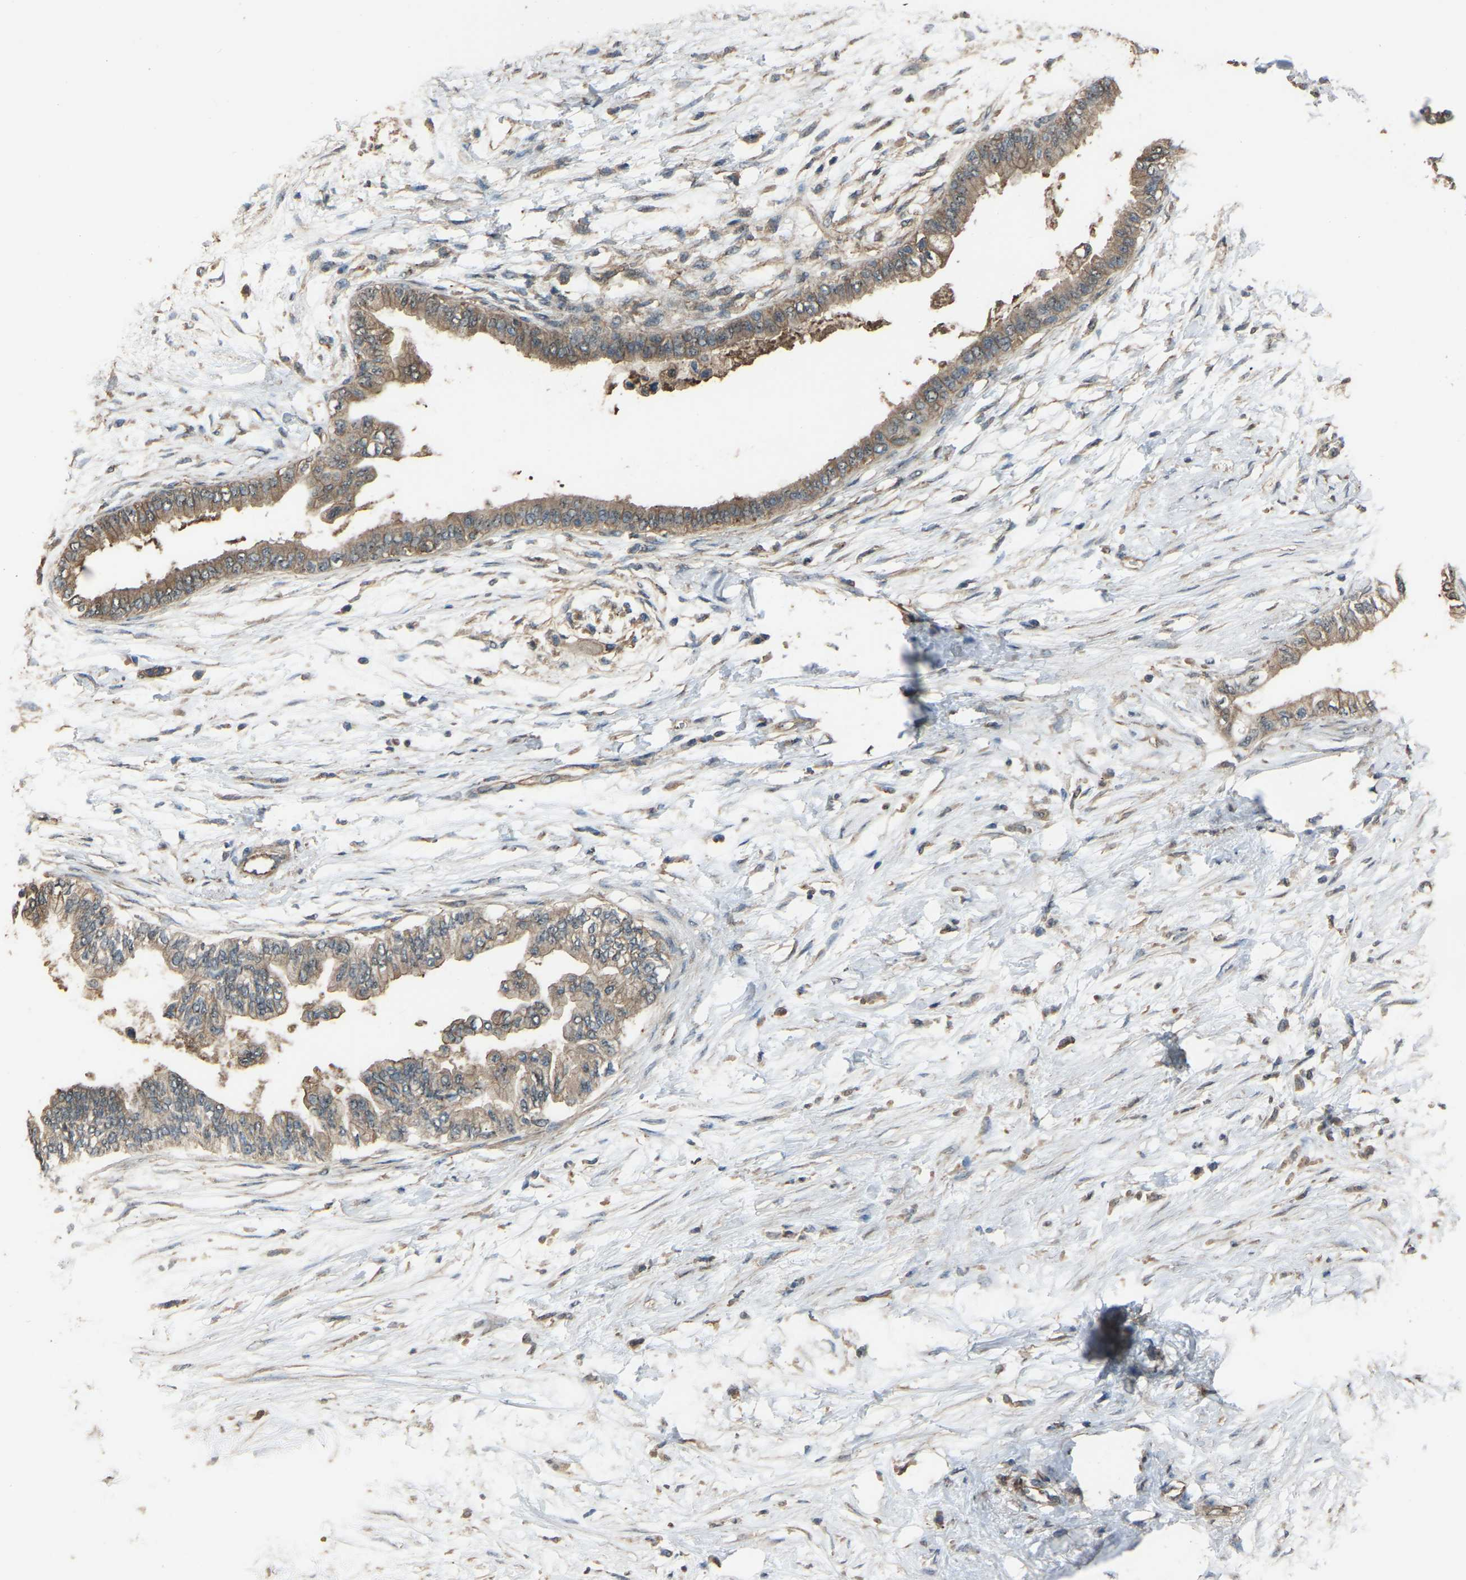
{"staining": {"intensity": "weak", "quantity": ">75%", "location": "cytoplasmic/membranous"}, "tissue": "pancreatic cancer", "cell_type": "Tumor cells", "image_type": "cancer", "snomed": [{"axis": "morphology", "description": "Normal tissue, NOS"}, {"axis": "morphology", "description": "Adenocarcinoma, NOS"}, {"axis": "topography", "description": "Pancreas"}, {"axis": "topography", "description": "Duodenum"}], "caption": "Immunohistochemistry micrograph of neoplastic tissue: pancreatic cancer stained using immunohistochemistry shows low levels of weak protein expression localized specifically in the cytoplasmic/membranous of tumor cells, appearing as a cytoplasmic/membranous brown color.", "gene": "SLC4A2", "patient": {"sex": "female", "age": 60}}